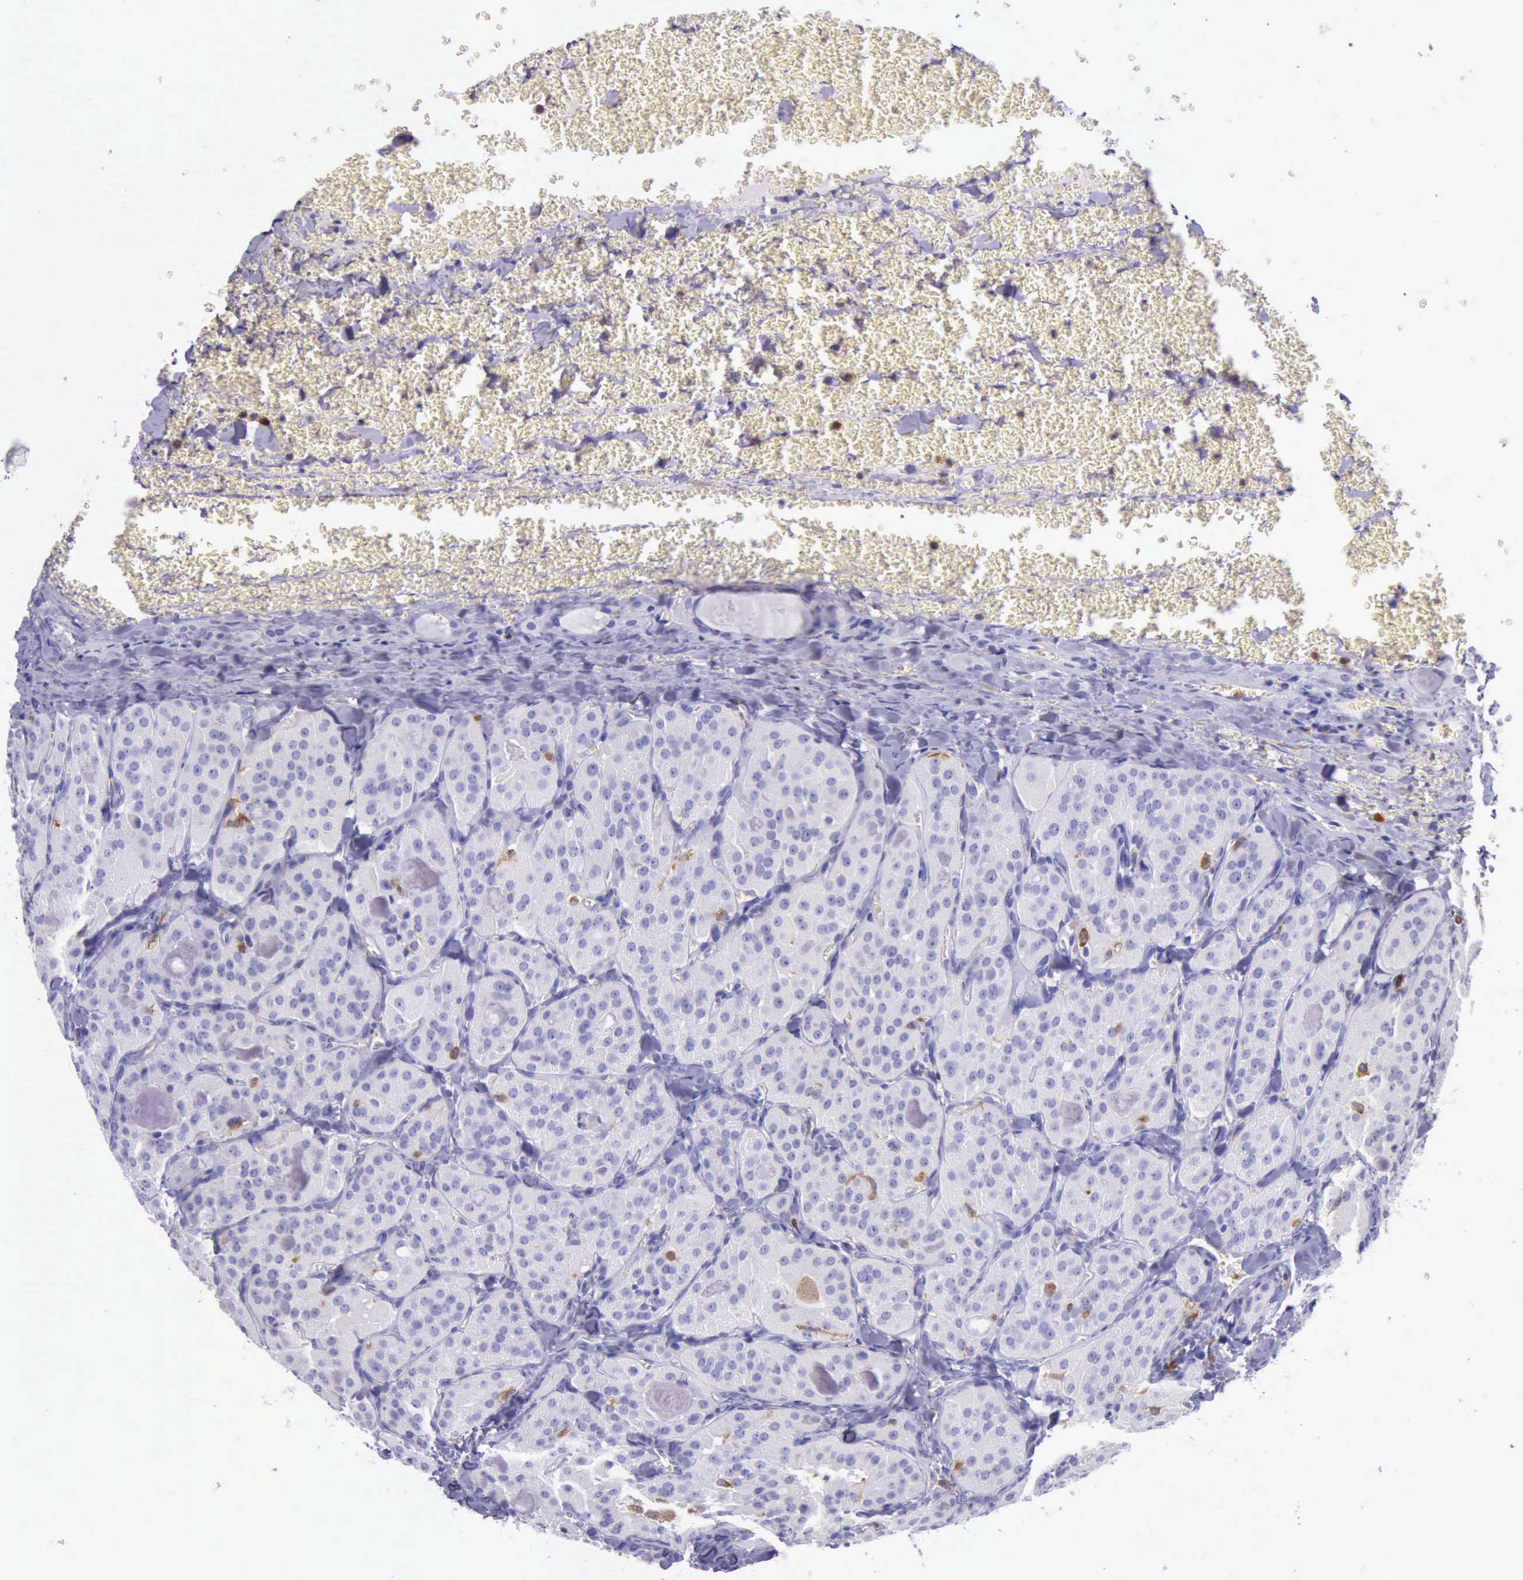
{"staining": {"intensity": "negative", "quantity": "none", "location": "none"}, "tissue": "thyroid cancer", "cell_type": "Tumor cells", "image_type": "cancer", "snomed": [{"axis": "morphology", "description": "Carcinoma, NOS"}, {"axis": "topography", "description": "Thyroid gland"}], "caption": "Human thyroid cancer stained for a protein using immunohistochemistry (IHC) displays no expression in tumor cells.", "gene": "BTK", "patient": {"sex": "male", "age": 76}}